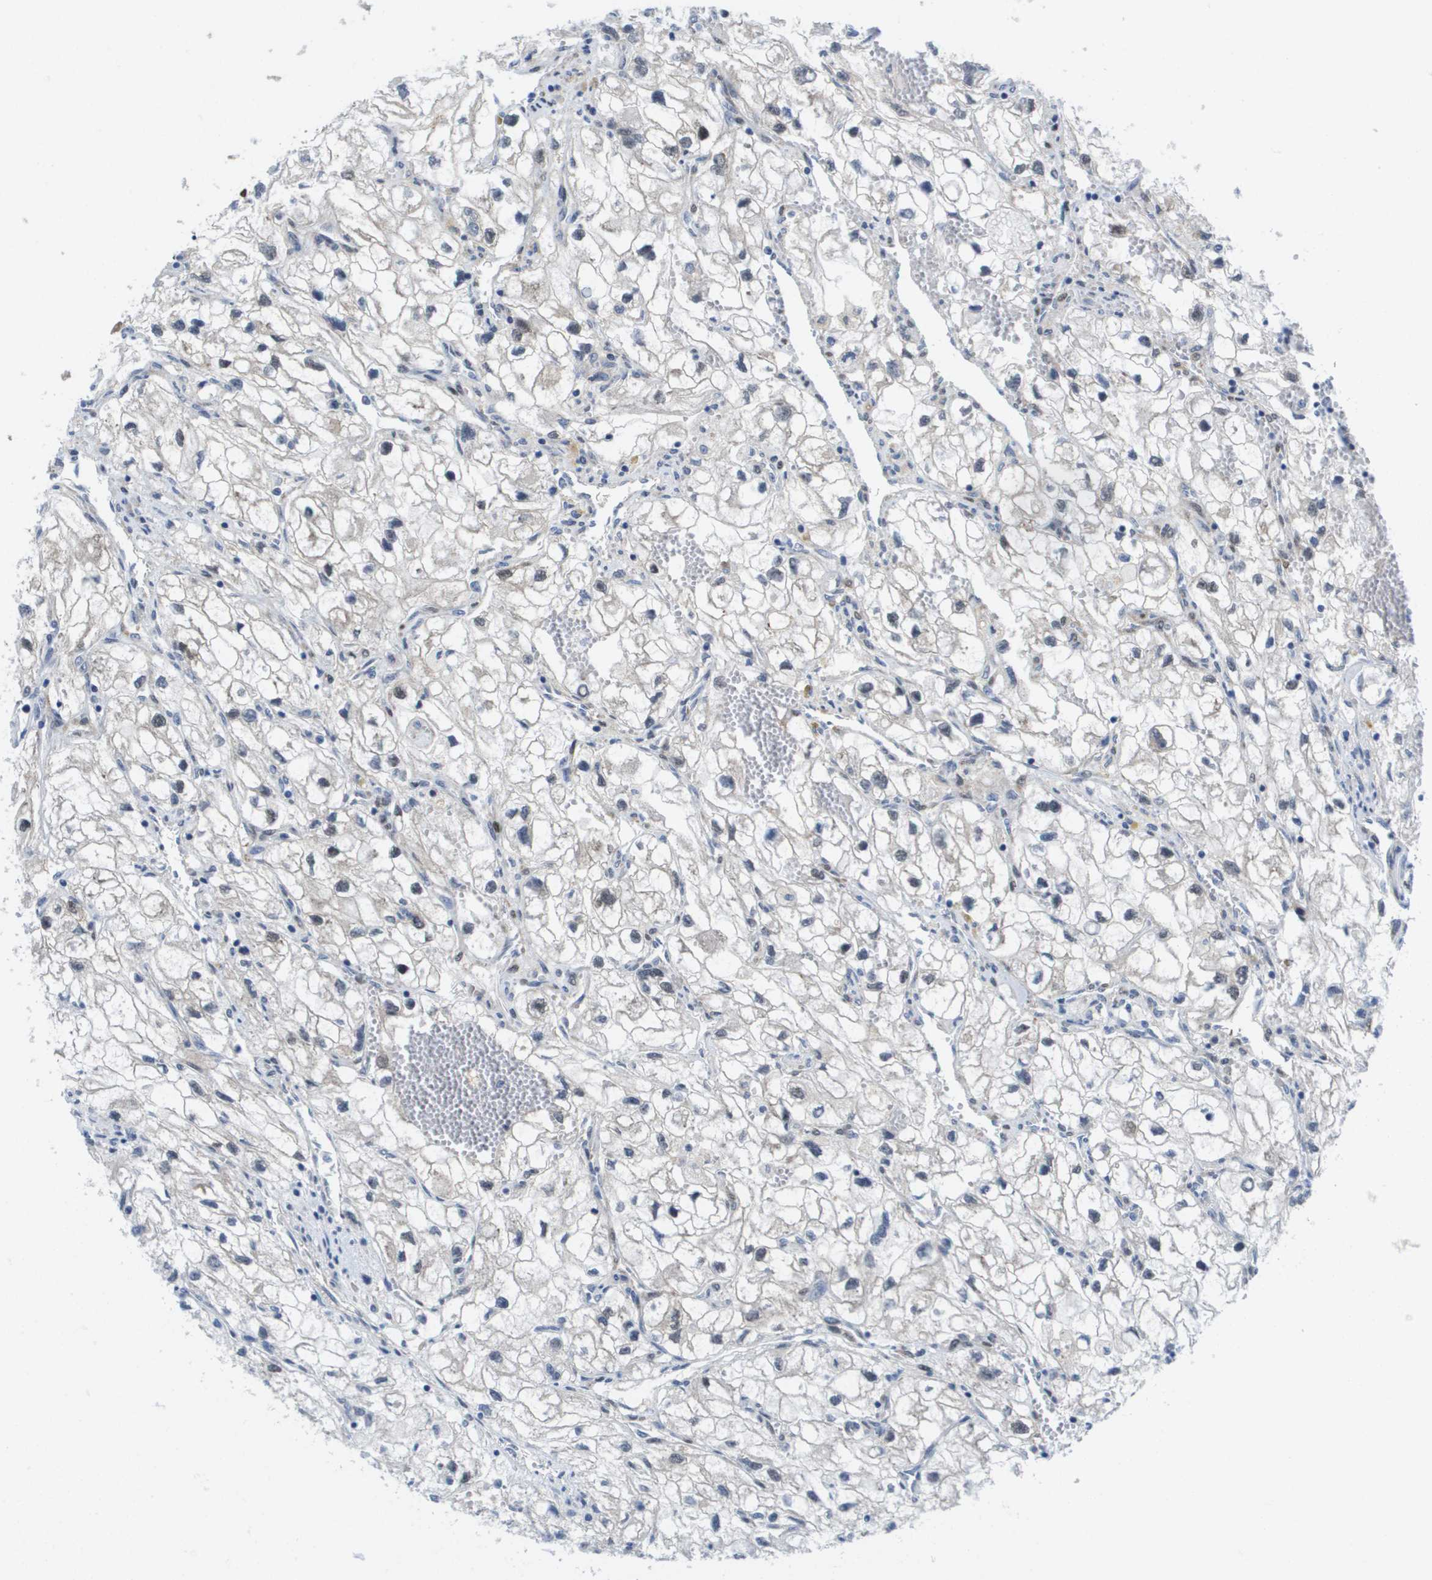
{"staining": {"intensity": "weak", "quantity": "25%-75%", "location": "nuclear"}, "tissue": "renal cancer", "cell_type": "Tumor cells", "image_type": "cancer", "snomed": [{"axis": "morphology", "description": "Adenocarcinoma, NOS"}, {"axis": "topography", "description": "Kidney"}], "caption": "Renal cancer stained for a protein (brown) displays weak nuclear positive expression in approximately 25%-75% of tumor cells.", "gene": "FKBP4", "patient": {"sex": "female", "age": 70}}